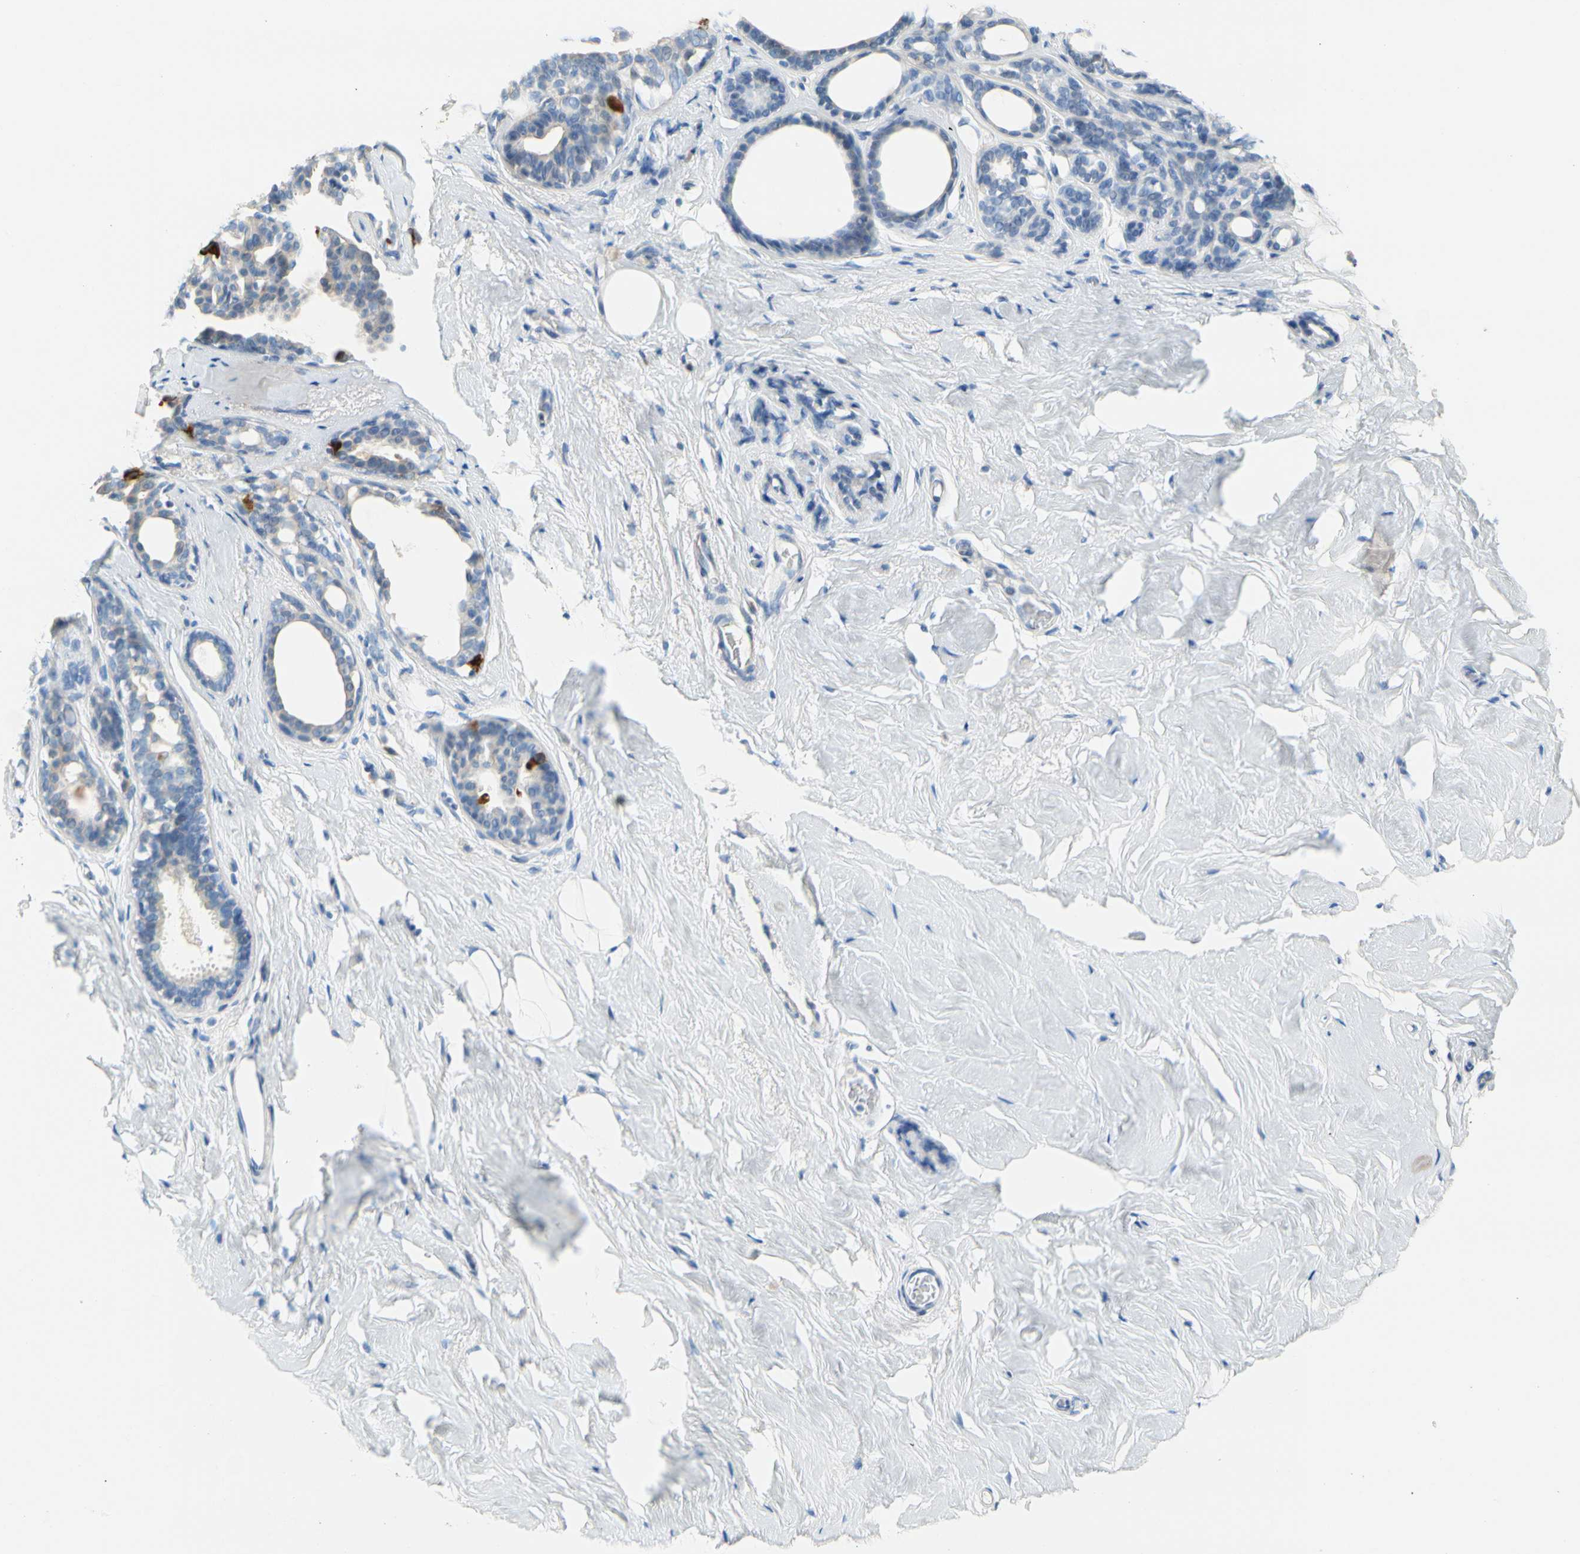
{"staining": {"intensity": "negative", "quantity": "none", "location": "none"}, "tissue": "breast", "cell_type": "Adipocytes", "image_type": "normal", "snomed": [{"axis": "morphology", "description": "Normal tissue, NOS"}, {"axis": "topography", "description": "Breast"}], "caption": "The micrograph shows no significant staining in adipocytes of breast.", "gene": "TACC3", "patient": {"sex": "female", "age": 75}}